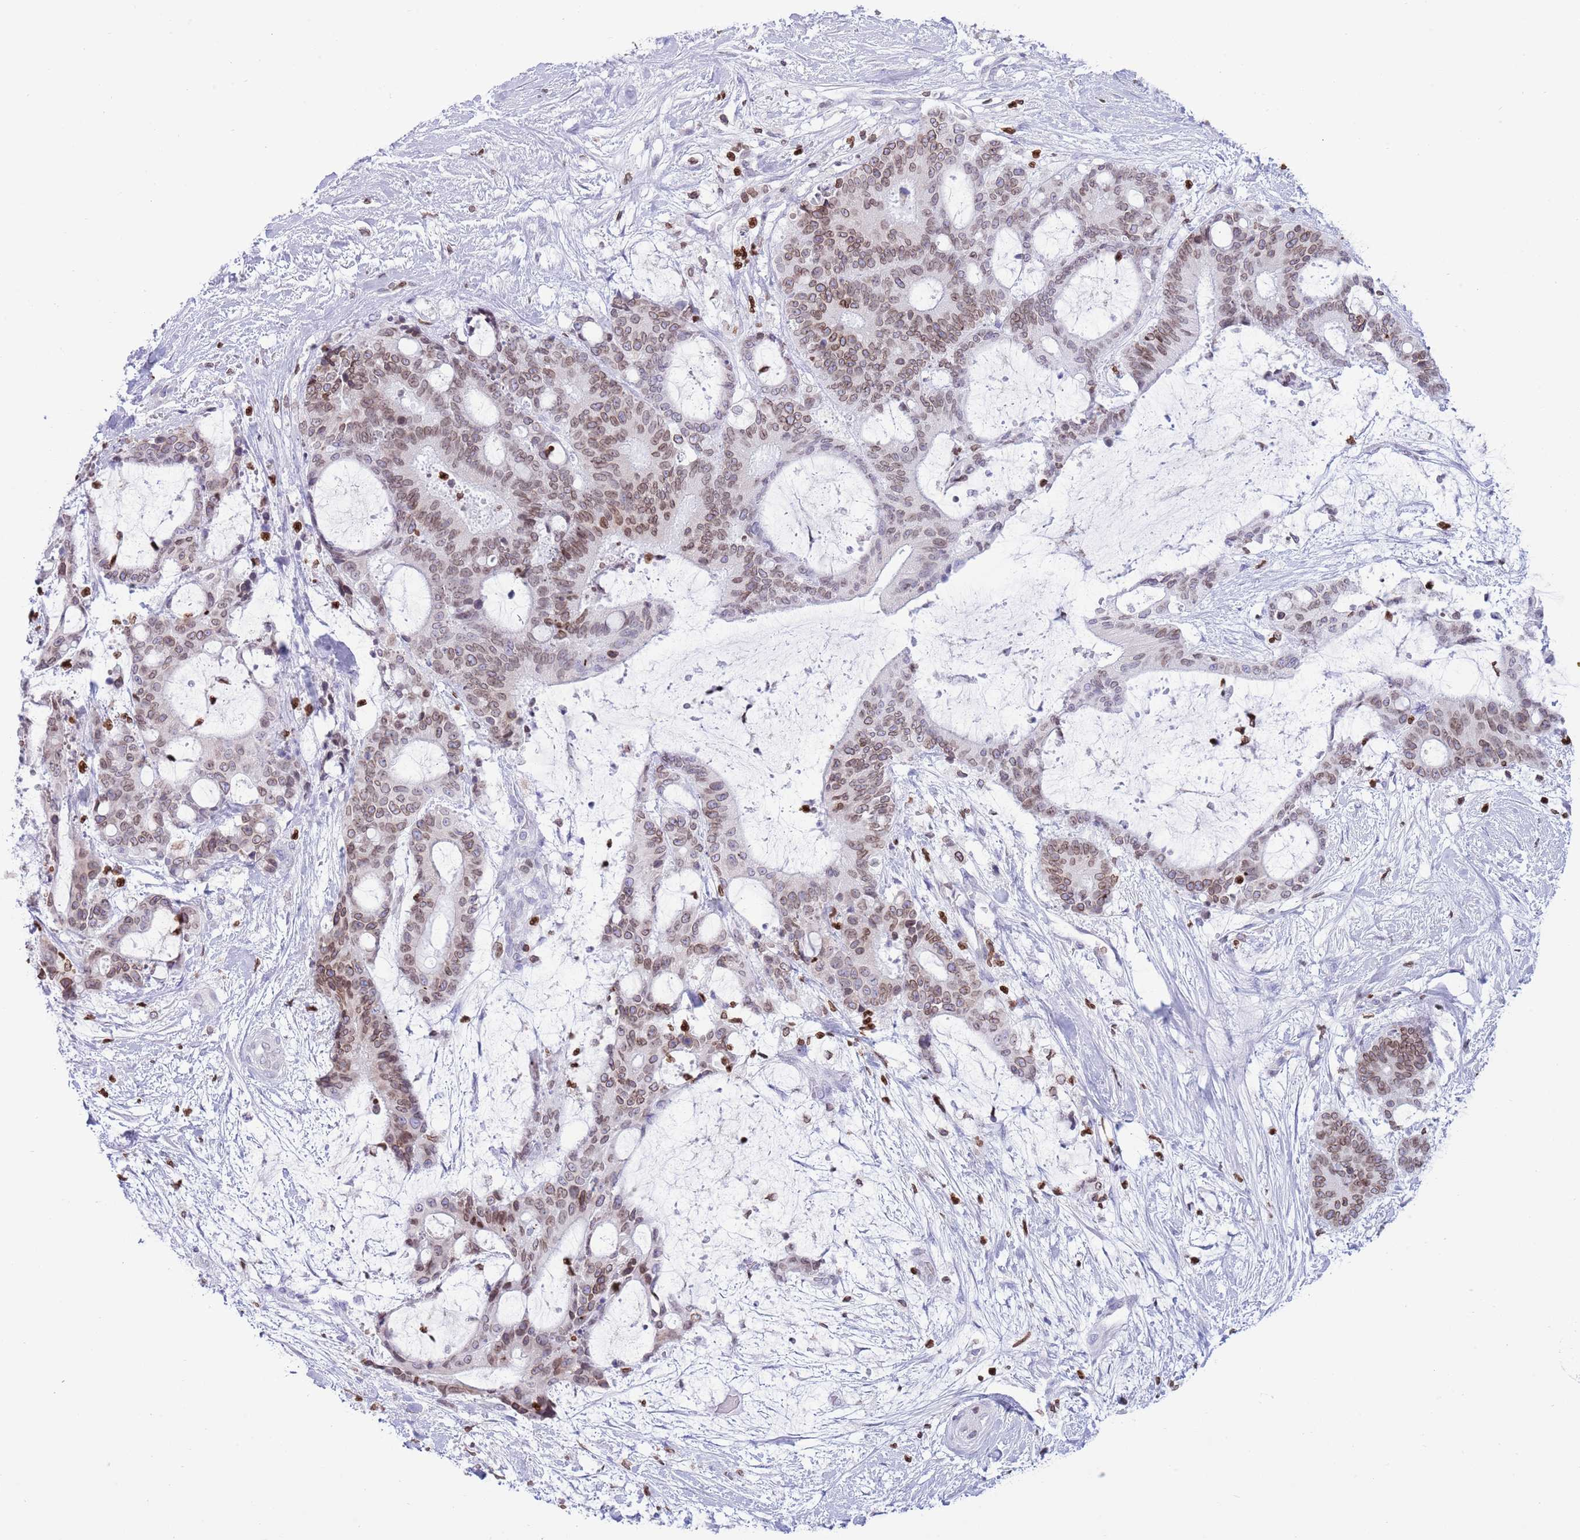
{"staining": {"intensity": "moderate", "quantity": ">75%", "location": "cytoplasmic/membranous,nuclear"}, "tissue": "liver cancer", "cell_type": "Tumor cells", "image_type": "cancer", "snomed": [{"axis": "morphology", "description": "Normal tissue, NOS"}, {"axis": "morphology", "description": "Cholangiocarcinoma"}, {"axis": "topography", "description": "Liver"}, {"axis": "topography", "description": "Peripheral nerve tissue"}], "caption": "About >75% of tumor cells in liver cancer (cholangiocarcinoma) demonstrate moderate cytoplasmic/membranous and nuclear protein positivity as visualized by brown immunohistochemical staining.", "gene": "LBR", "patient": {"sex": "female", "age": 73}}